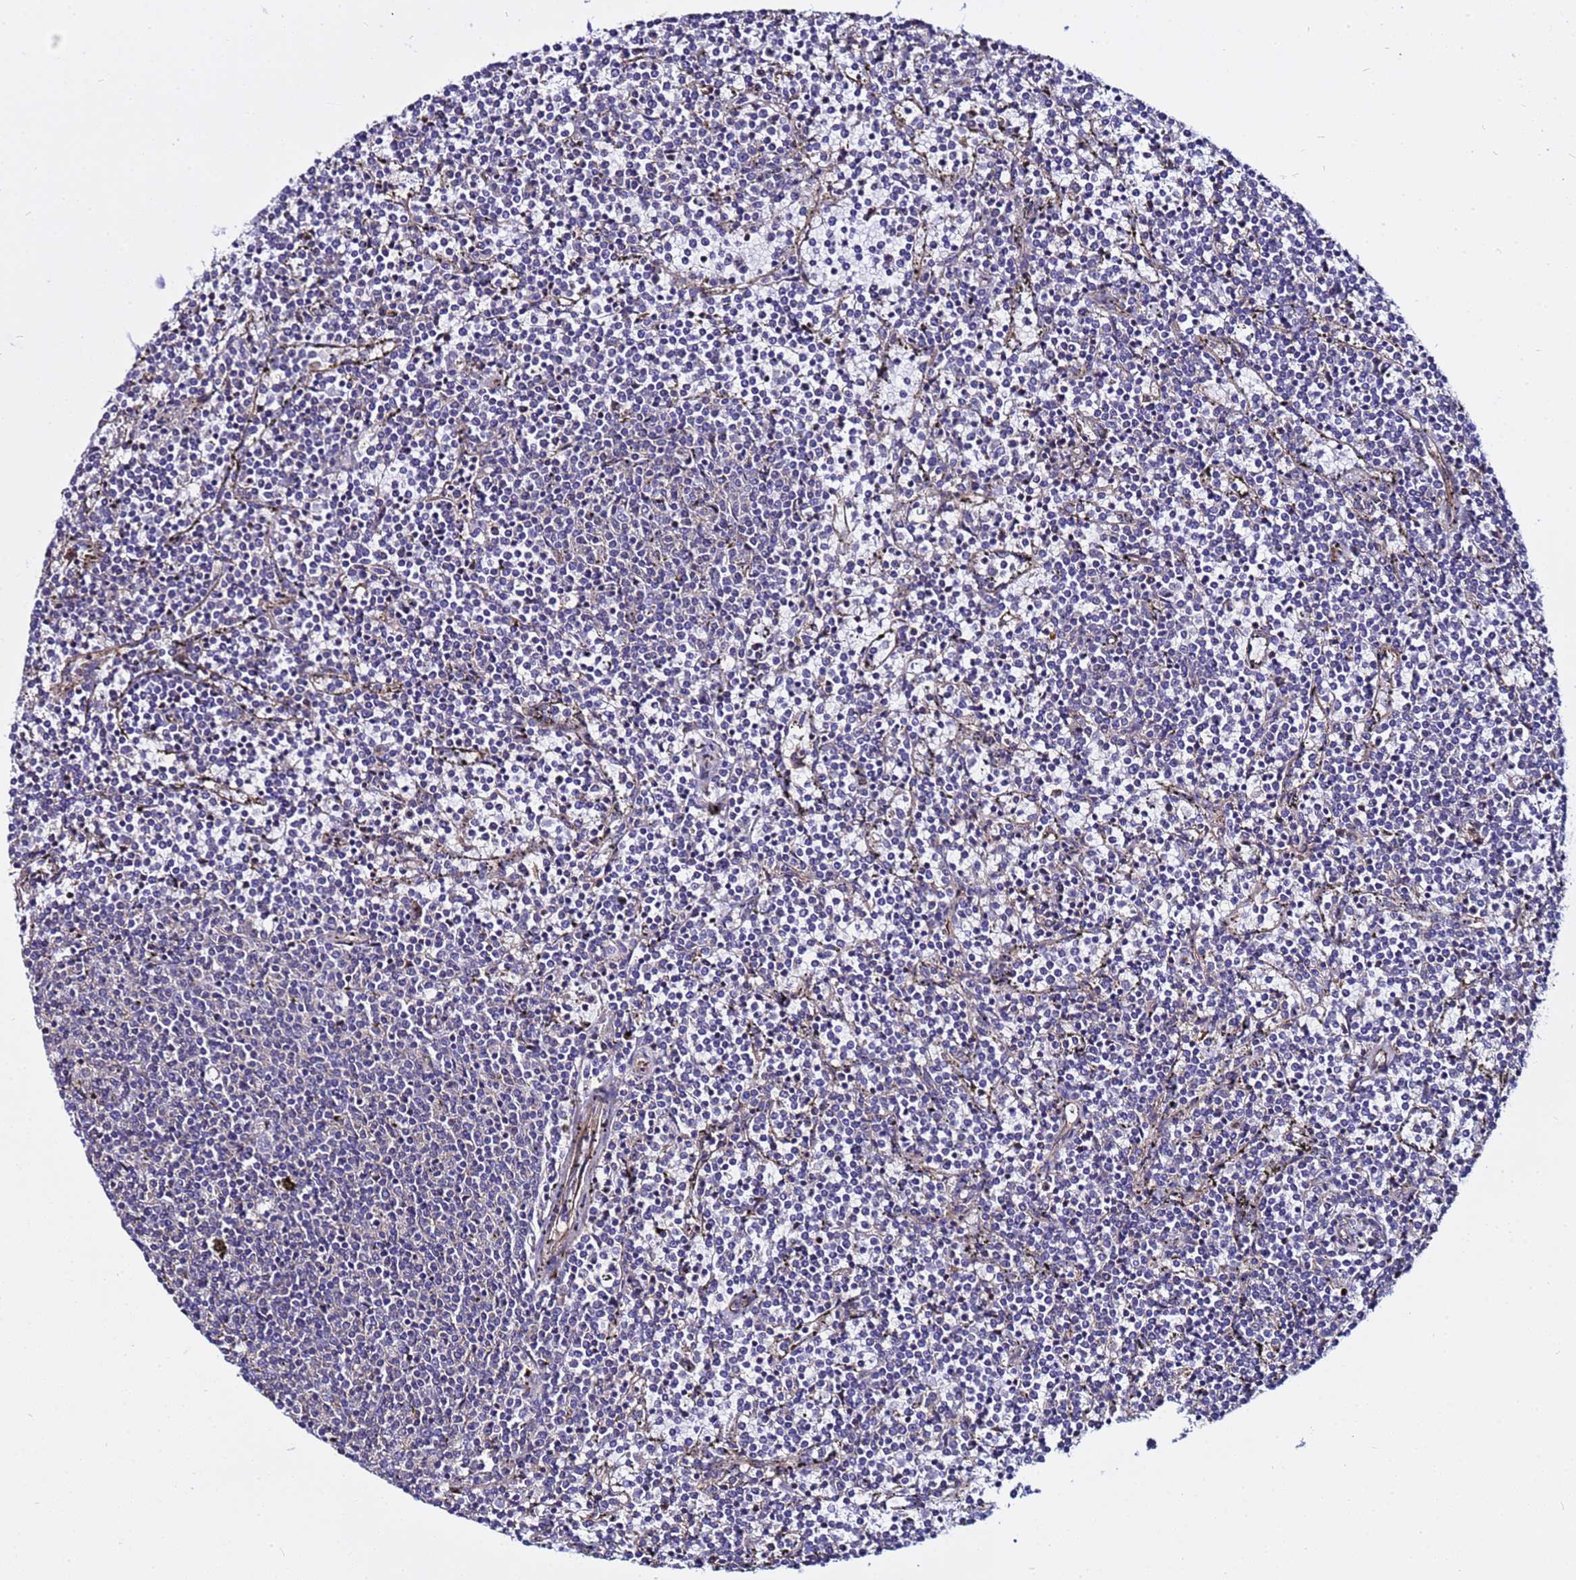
{"staining": {"intensity": "negative", "quantity": "none", "location": "none"}, "tissue": "lymphoma", "cell_type": "Tumor cells", "image_type": "cancer", "snomed": [{"axis": "morphology", "description": "Malignant lymphoma, non-Hodgkin's type, Low grade"}, {"axis": "topography", "description": "Spleen"}], "caption": "The immunohistochemistry photomicrograph has no significant staining in tumor cells of lymphoma tissue.", "gene": "STK38", "patient": {"sex": "female", "age": 50}}